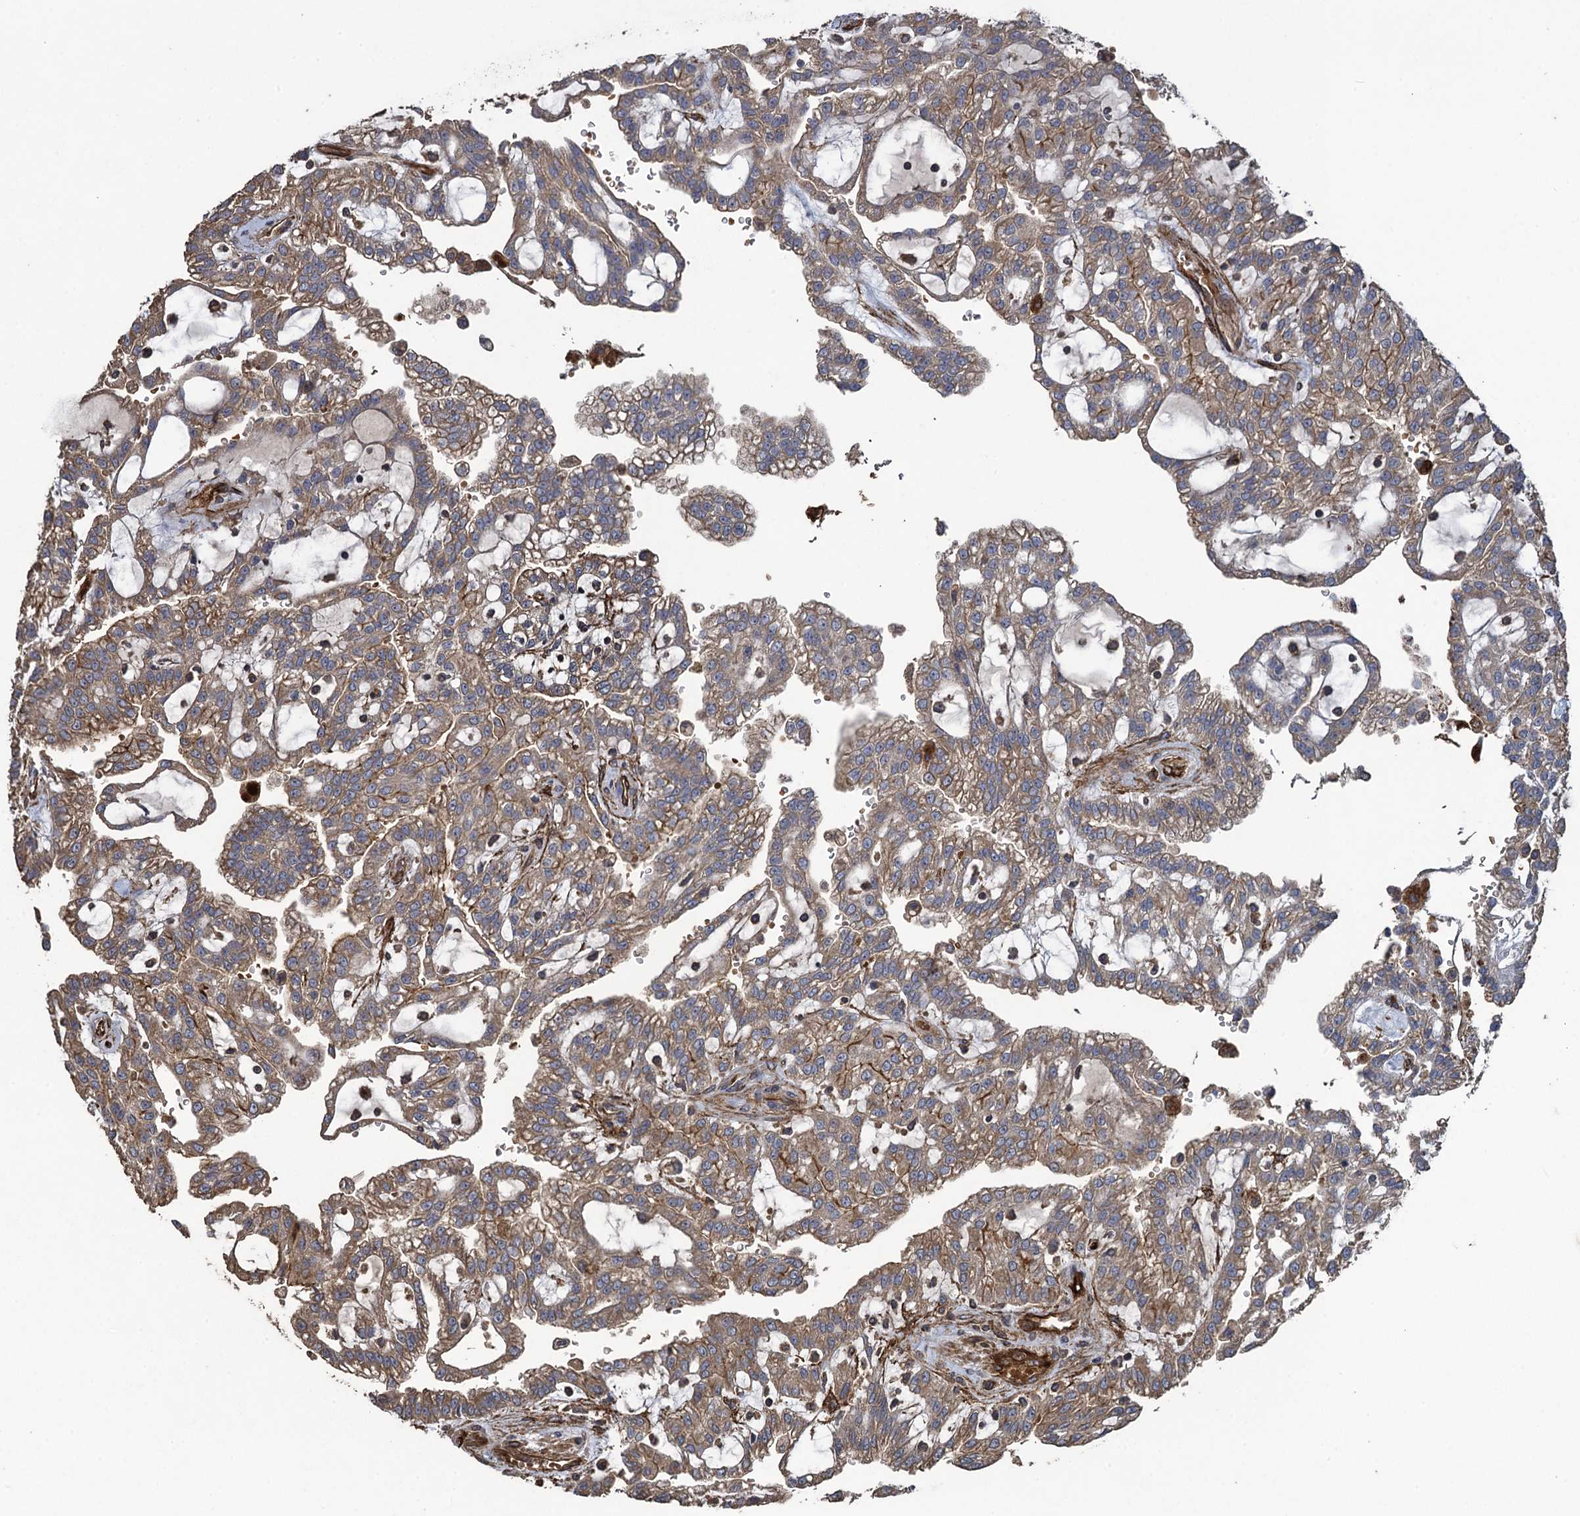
{"staining": {"intensity": "moderate", "quantity": "25%-75%", "location": "cytoplasmic/membranous"}, "tissue": "renal cancer", "cell_type": "Tumor cells", "image_type": "cancer", "snomed": [{"axis": "morphology", "description": "Adenocarcinoma, NOS"}, {"axis": "topography", "description": "Kidney"}], "caption": "This image shows adenocarcinoma (renal) stained with immunohistochemistry (IHC) to label a protein in brown. The cytoplasmic/membranous of tumor cells show moderate positivity for the protein. Nuclei are counter-stained blue.", "gene": "TXNDC11", "patient": {"sex": "male", "age": 63}}